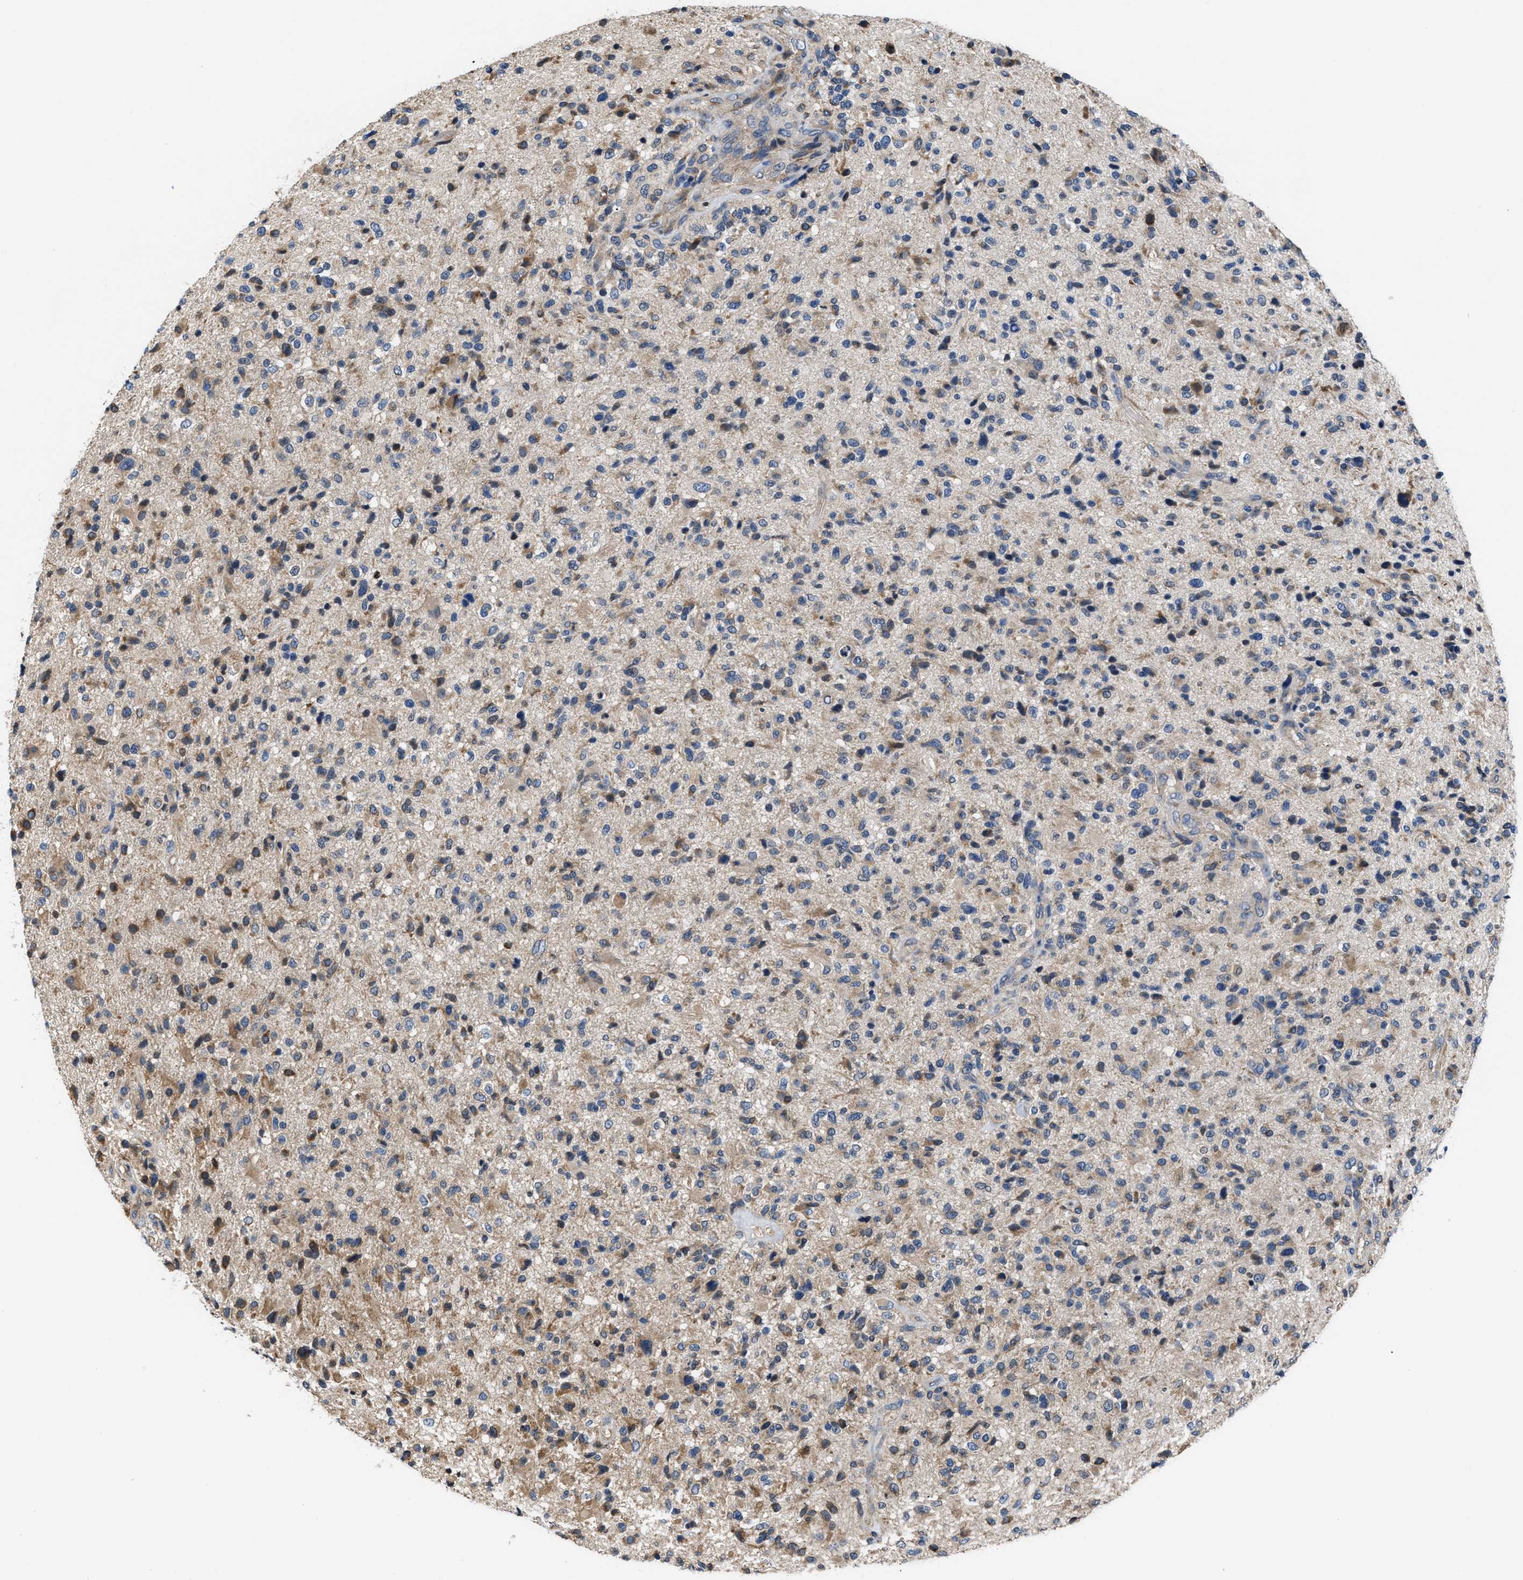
{"staining": {"intensity": "moderate", "quantity": "25%-75%", "location": "cytoplasmic/membranous"}, "tissue": "glioma", "cell_type": "Tumor cells", "image_type": "cancer", "snomed": [{"axis": "morphology", "description": "Glioma, malignant, High grade"}, {"axis": "topography", "description": "Brain"}], "caption": "Immunohistochemistry (IHC) staining of malignant high-grade glioma, which reveals medium levels of moderate cytoplasmic/membranous expression in about 25%-75% of tumor cells indicating moderate cytoplasmic/membranous protein staining. The staining was performed using DAB (brown) for protein detection and nuclei were counterstained in hematoxylin (blue).", "gene": "CEP128", "patient": {"sex": "male", "age": 72}}